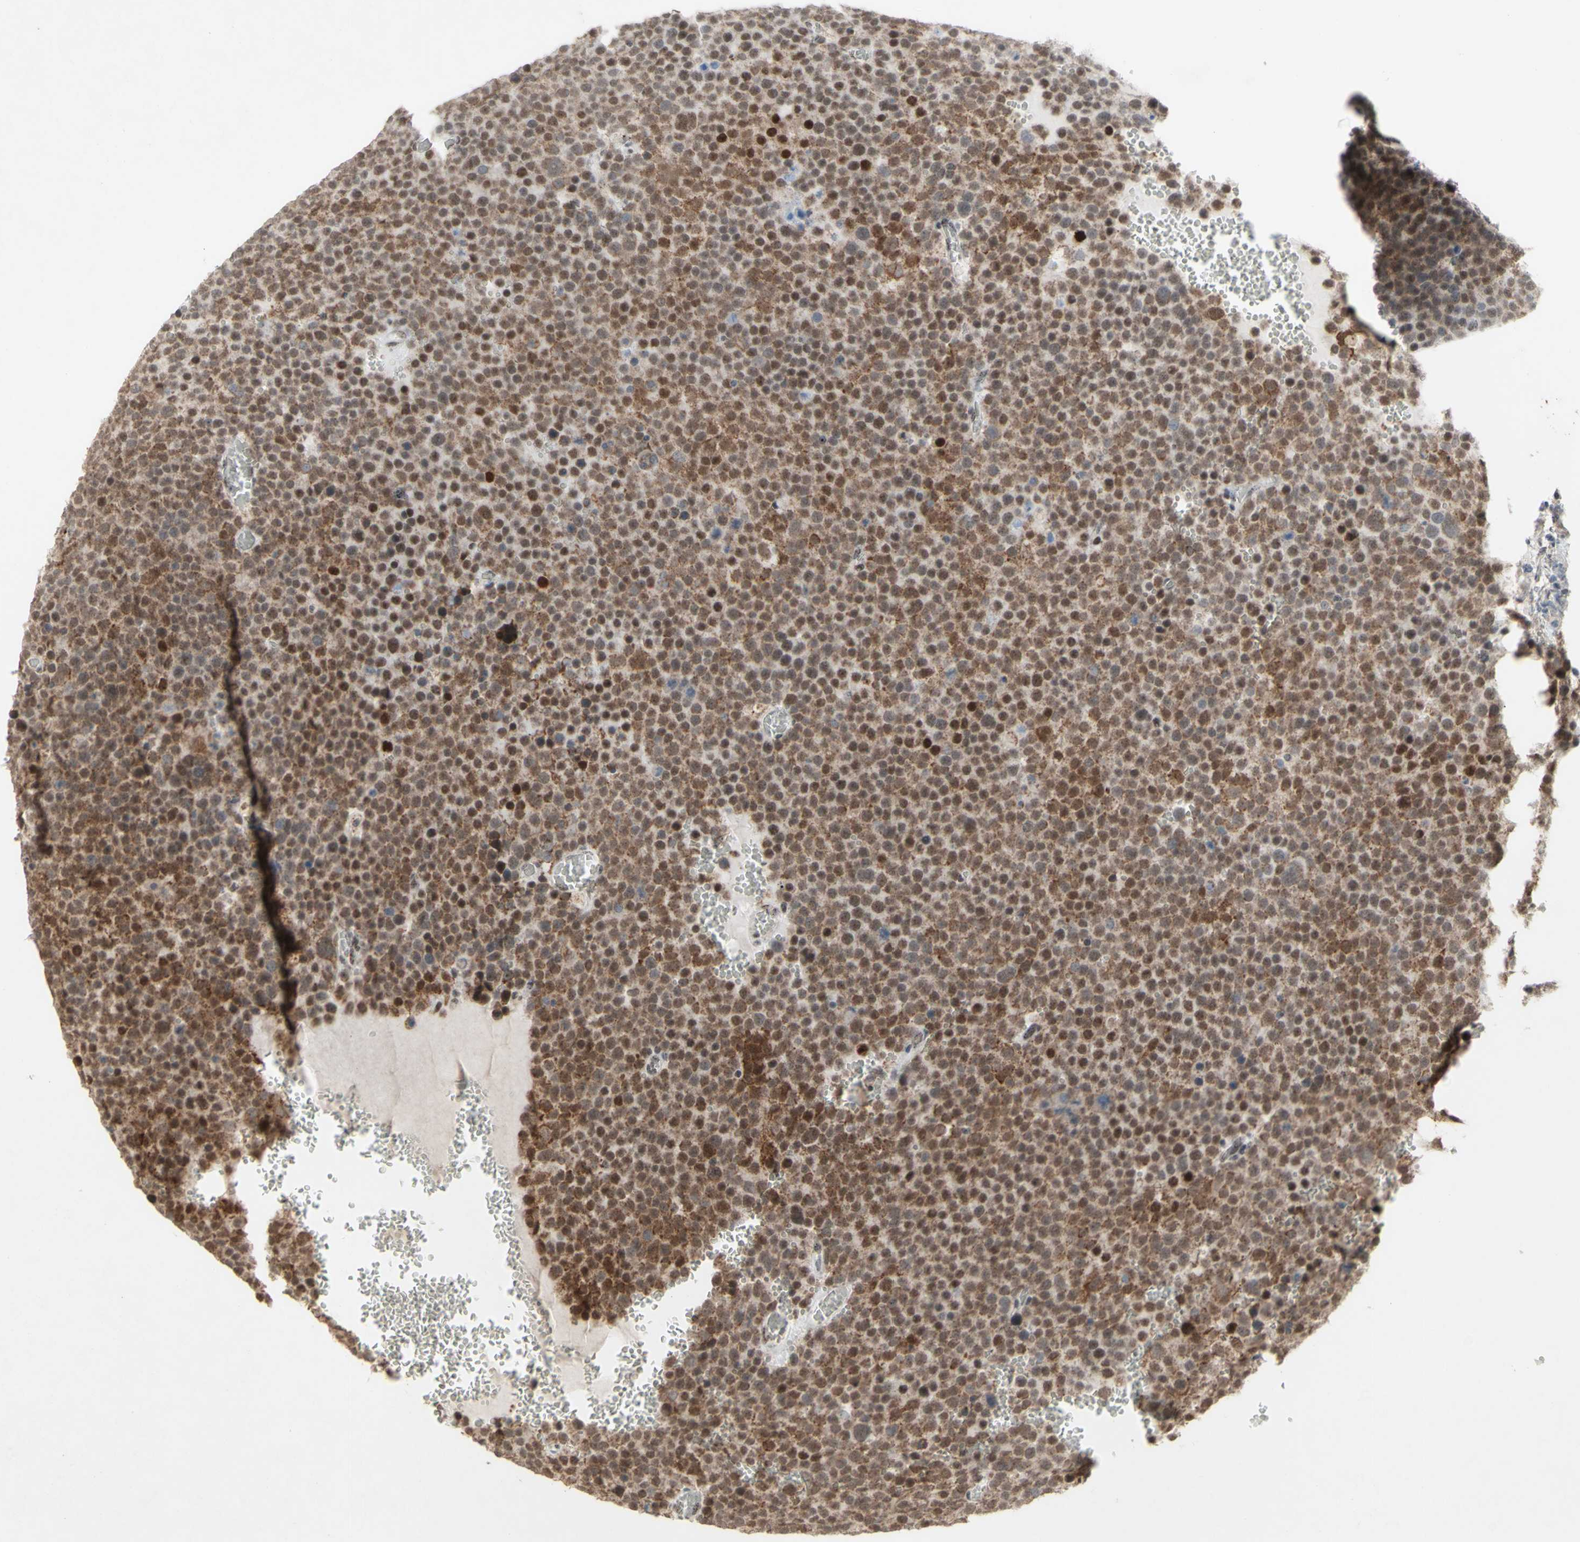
{"staining": {"intensity": "moderate", "quantity": ">75%", "location": "nuclear"}, "tissue": "testis cancer", "cell_type": "Tumor cells", "image_type": "cancer", "snomed": [{"axis": "morphology", "description": "Seminoma, NOS"}, {"axis": "topography", "description": "Testis"}], "caption": "An immunohistochemistry histopathology image of neoplastic tissue is shown. Protein staining in brown shows moderate nuclear positivity in testis seminoma within tumor cells.", "gene": "CENPB", "patient": {"sex": "male", "age": 71}}